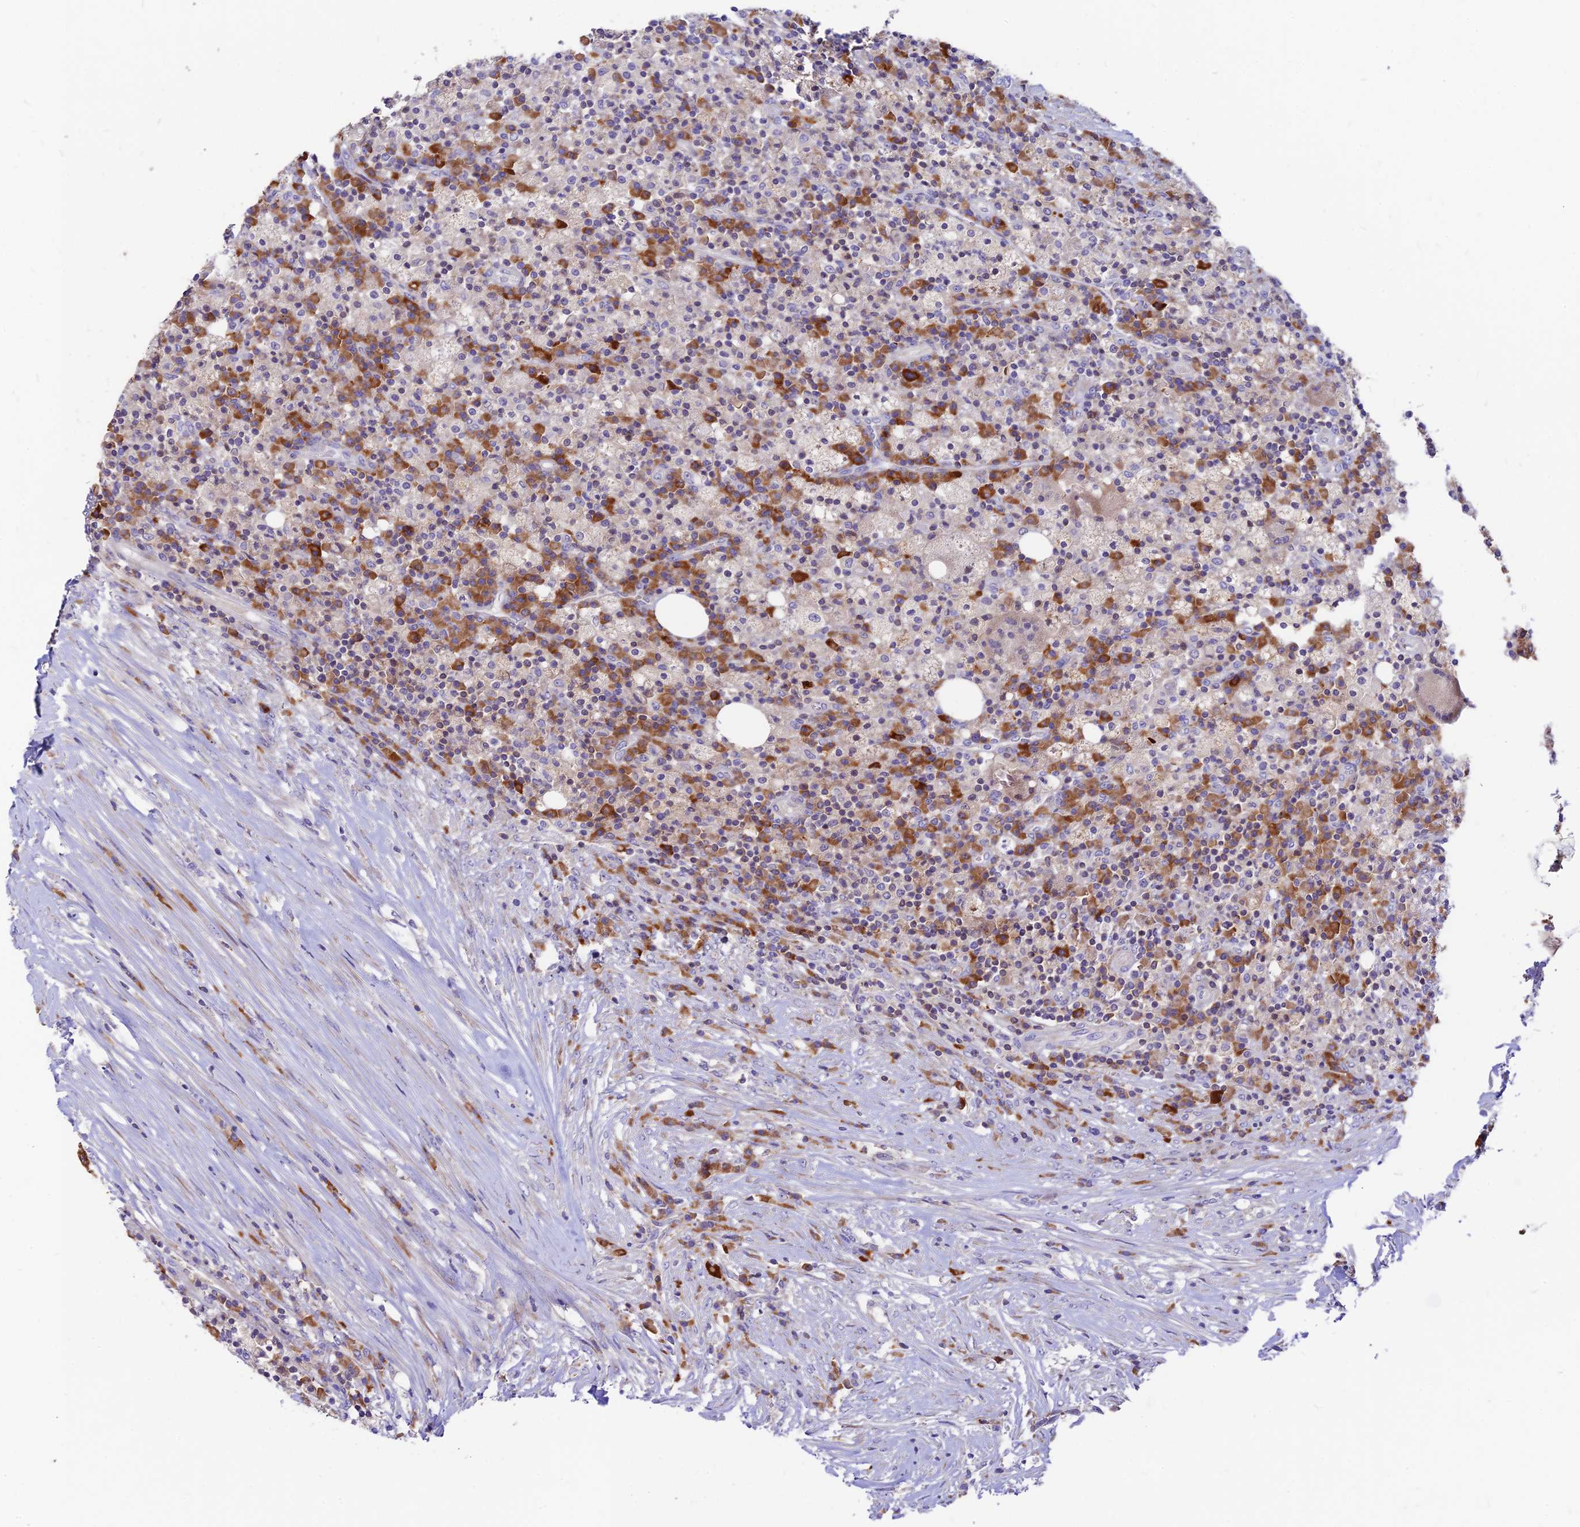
{"staining": {"intensity": "strong", "quantity": "<25%", "location": "cytoplasmic/membranous"}, "tissue": "colorectal cancer", "cell_type": "Tumor cells", "image_type": "cancer", "snomed": [{"axis": "morphology", "description": "Adenocarcinoma, NOS"}, {"axis": "topography", "description": "Colon"}], "caption": "DAB immunohistochemical staining of adenocarcinoma (colorectal) demonstrates strong cytoplasmic/membranous protein expression in about <25% of tumor cells.", "gene": "DENND2D", "patient": {"sex": "male", "age": 83}}